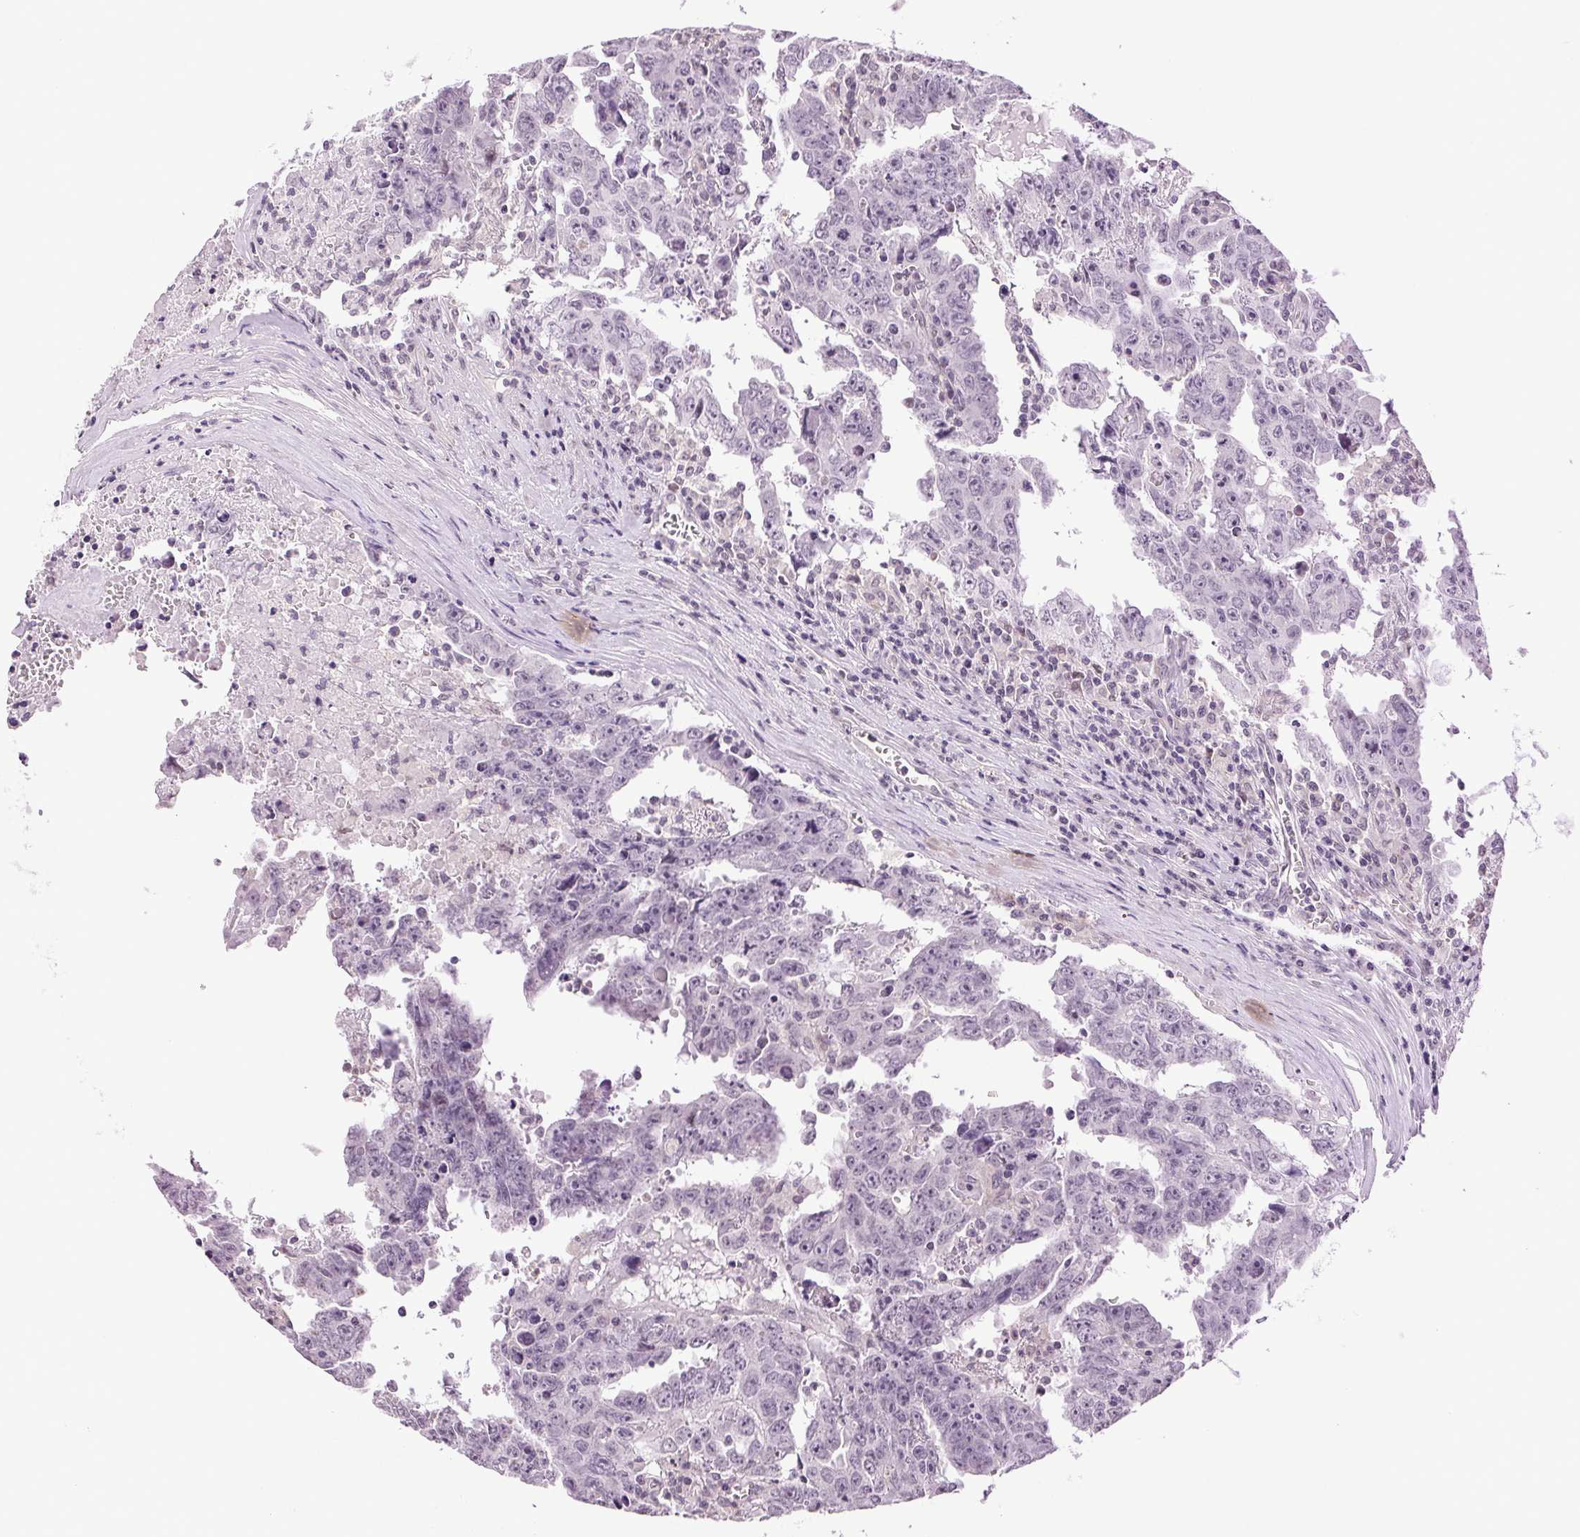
{"staining": {"intensity": "negative", "quantity": "none", "location": "none"}, "tissue": "testis cancer", "cell_type": "Tumor cells", "image_type": "cancer", "snomed": [{"axis": "morphology", "description": "Carcinoma, Embryonal, NOS"}, {"axis": "topography", "description": "Testis"}], "caption": "Micrograph shows no protein positivity in tumor cells of testis cancer tissue. The staining is performed using DAB (3,3'-diaminobenzidine) brown chromogen with nuclei counter-stained in using hematoxylin.", "gene": "TNNT3", "patient": {"sex": "male", "age": 22}}